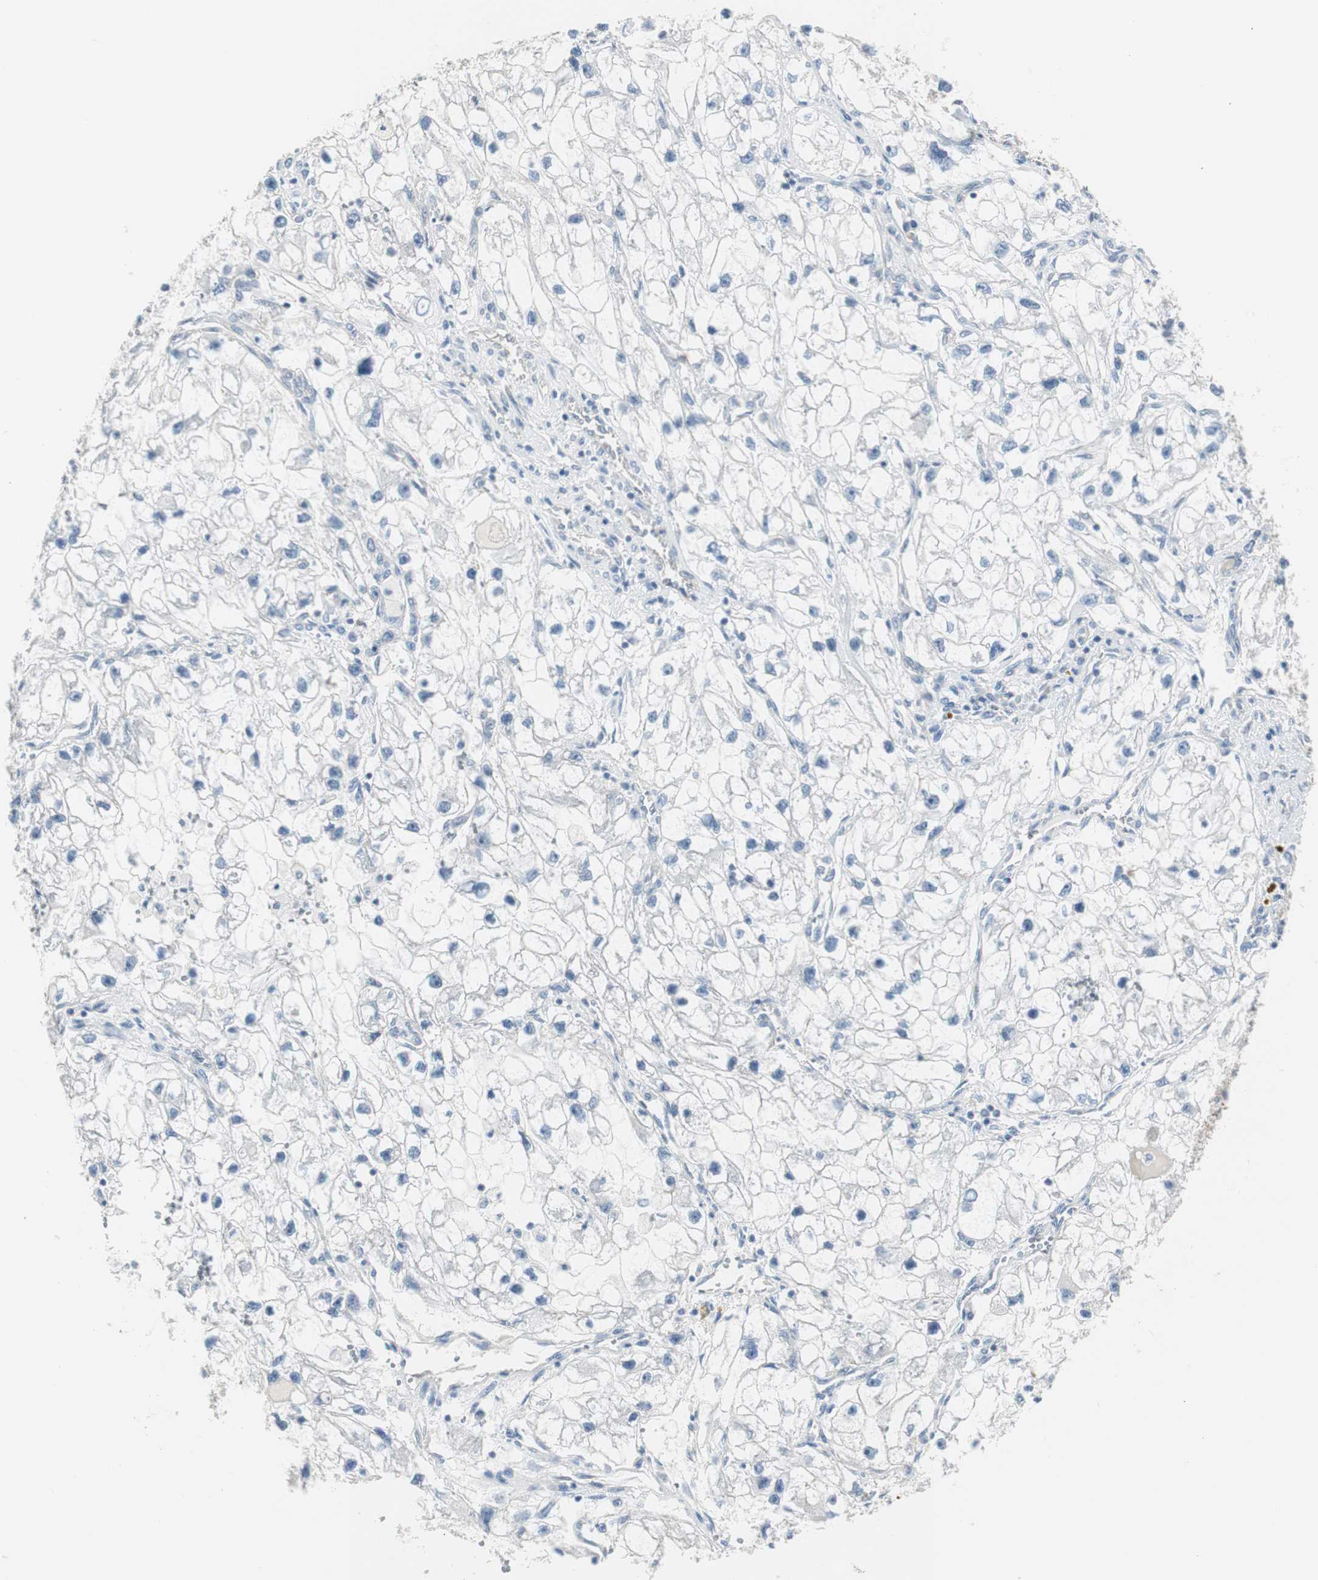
{"staining": {"intensity": "negative", "quantity": "none", "location": "none"}, "tissue": "renal cancer", "cell_type": "Tumor cells", "image_type": "cancer", "snomed": [{"axis": "morphology", "description": "Adenocarcinoma, NOS"}, {"axis": "topography", "description": "Kidney"}], "caption": "The micrograph exhibits no staining of tumor cells in renal adenocarcinoma. The staining was performed using DAB (3,3'-diaminobenzidine) to visualize the protein expression in brown, while the nuclei were stained in blue with hematoxylin (Magnification: 20x).", "gene": "STXBP4", "patient": {"sex": "female", "age": 70}}